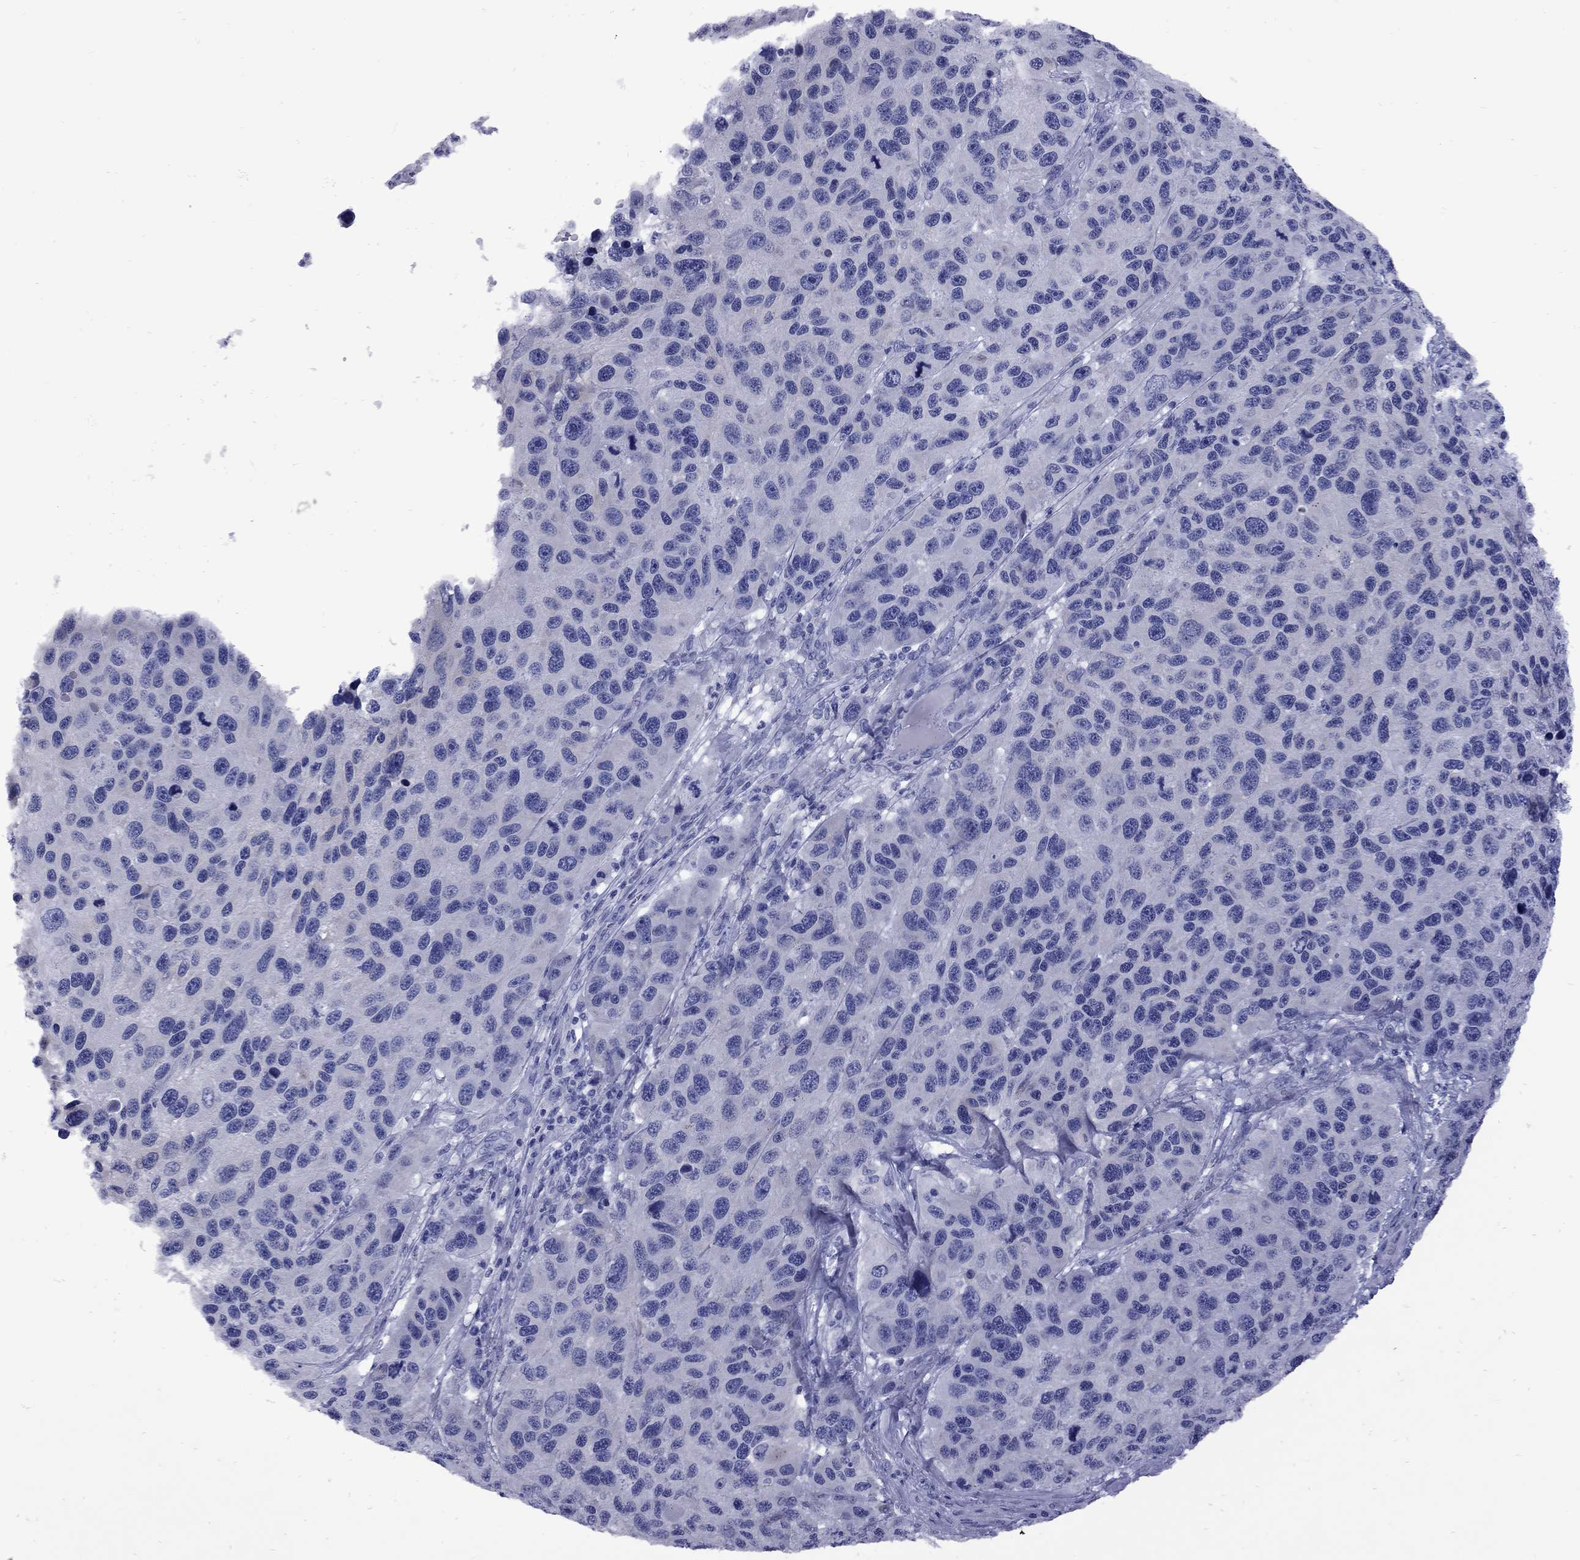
{"staining": {"intensity": "negative", "quantity": "none", "location": "none"}, "tissue": "melanoma", "cell_type": "Tumor cells", "image_type": "cancer", "snomed": [{"axis": "morphology", "description": "Malignant melanoma, NOS"}, {"axis": "topography", "description": "Skin"}], "caption": "Immunohistochemistry histopathology image of malignant melanoma stained for a protein (brown), which shows no staining in tumor cells.", "gene": "EPPIN", "patient": {"sex": "male", "age": 53}}